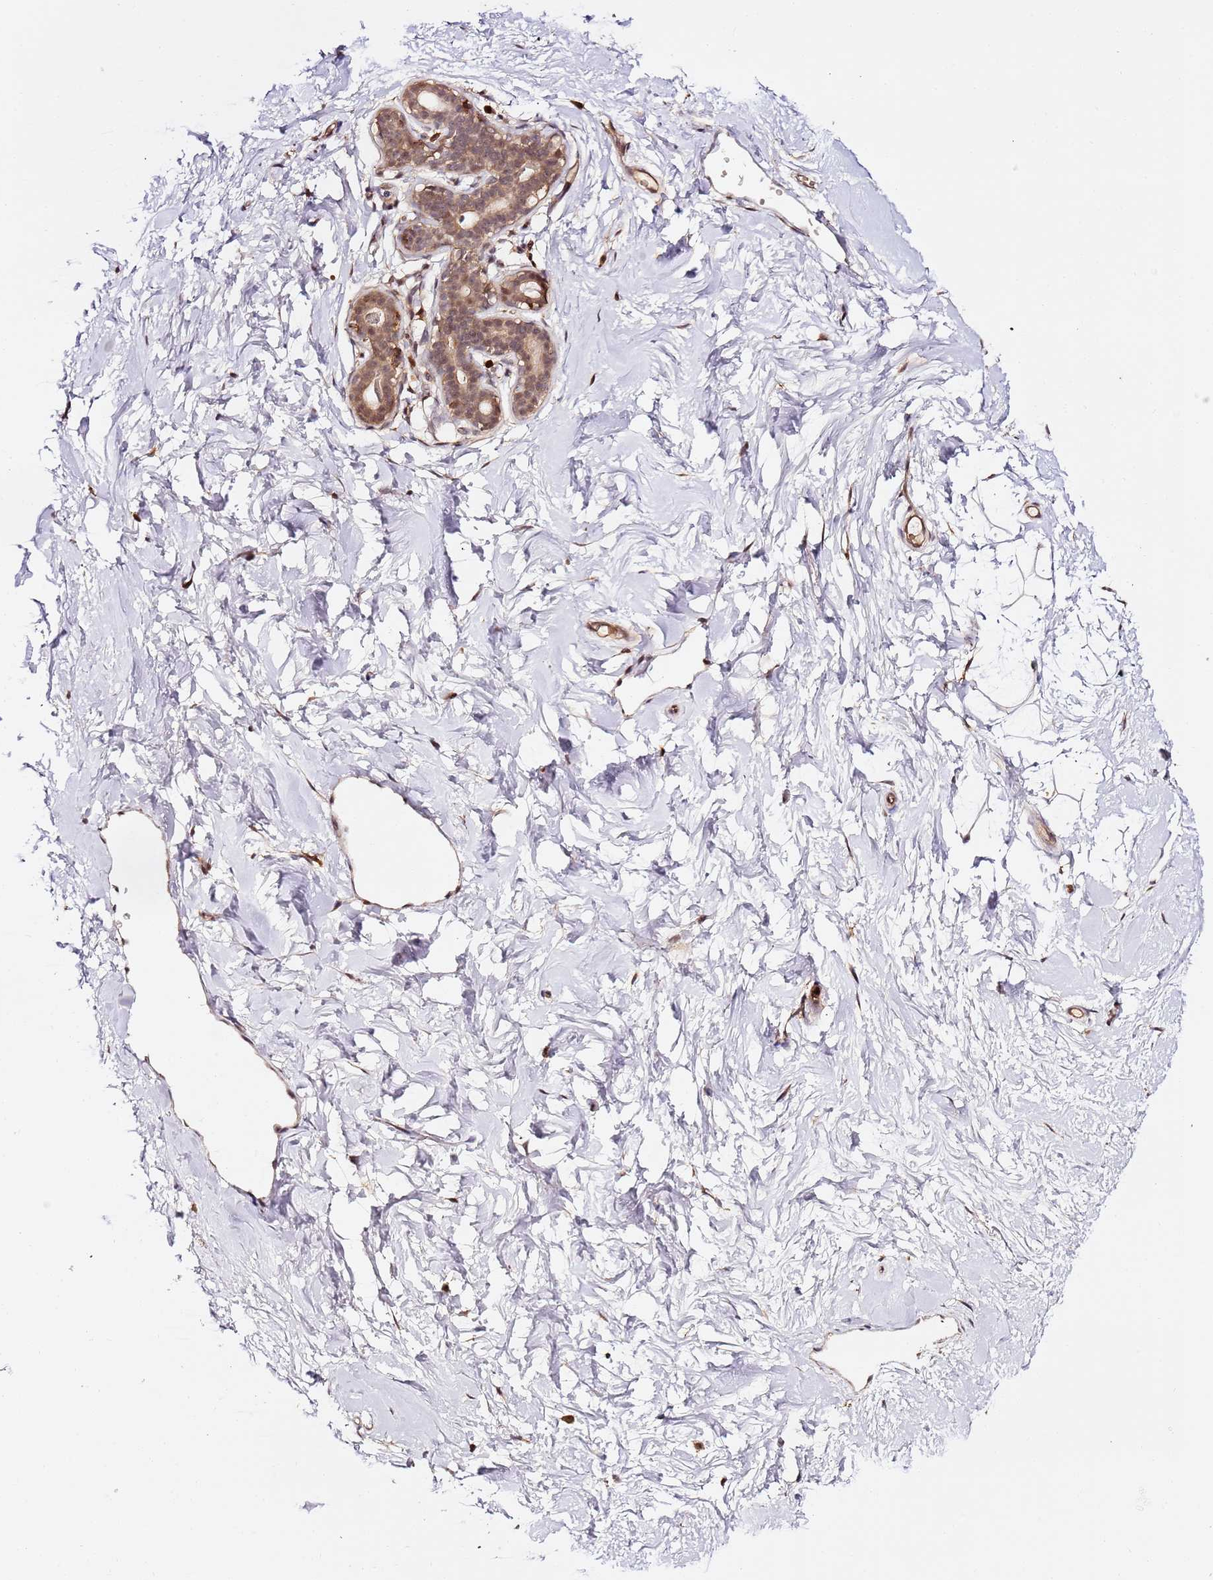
{"staining": {"intensity": "moderate", "quantity": ">75%", "location": "cytoplasmic/membranous,nuclear"}, "tissue": "breast", "cell_type": "Adipocytes", "image_type": "normal", "snomed": [{"axis": "morphology", "description": "Normal tissue, NOS"}, {"axis": "morphology", "description": "Adenoma, NOS"}, {"axis": "topography", "description": "Breast"}], "caption": "Protein analysis of unremarkable breast demonstrates moderate cytoplasmic/membranous,nuclear staining in approximately >75% of adipocytes.", "gene": "OR5V1", "patient": {"sex": "female", "age": 23}}